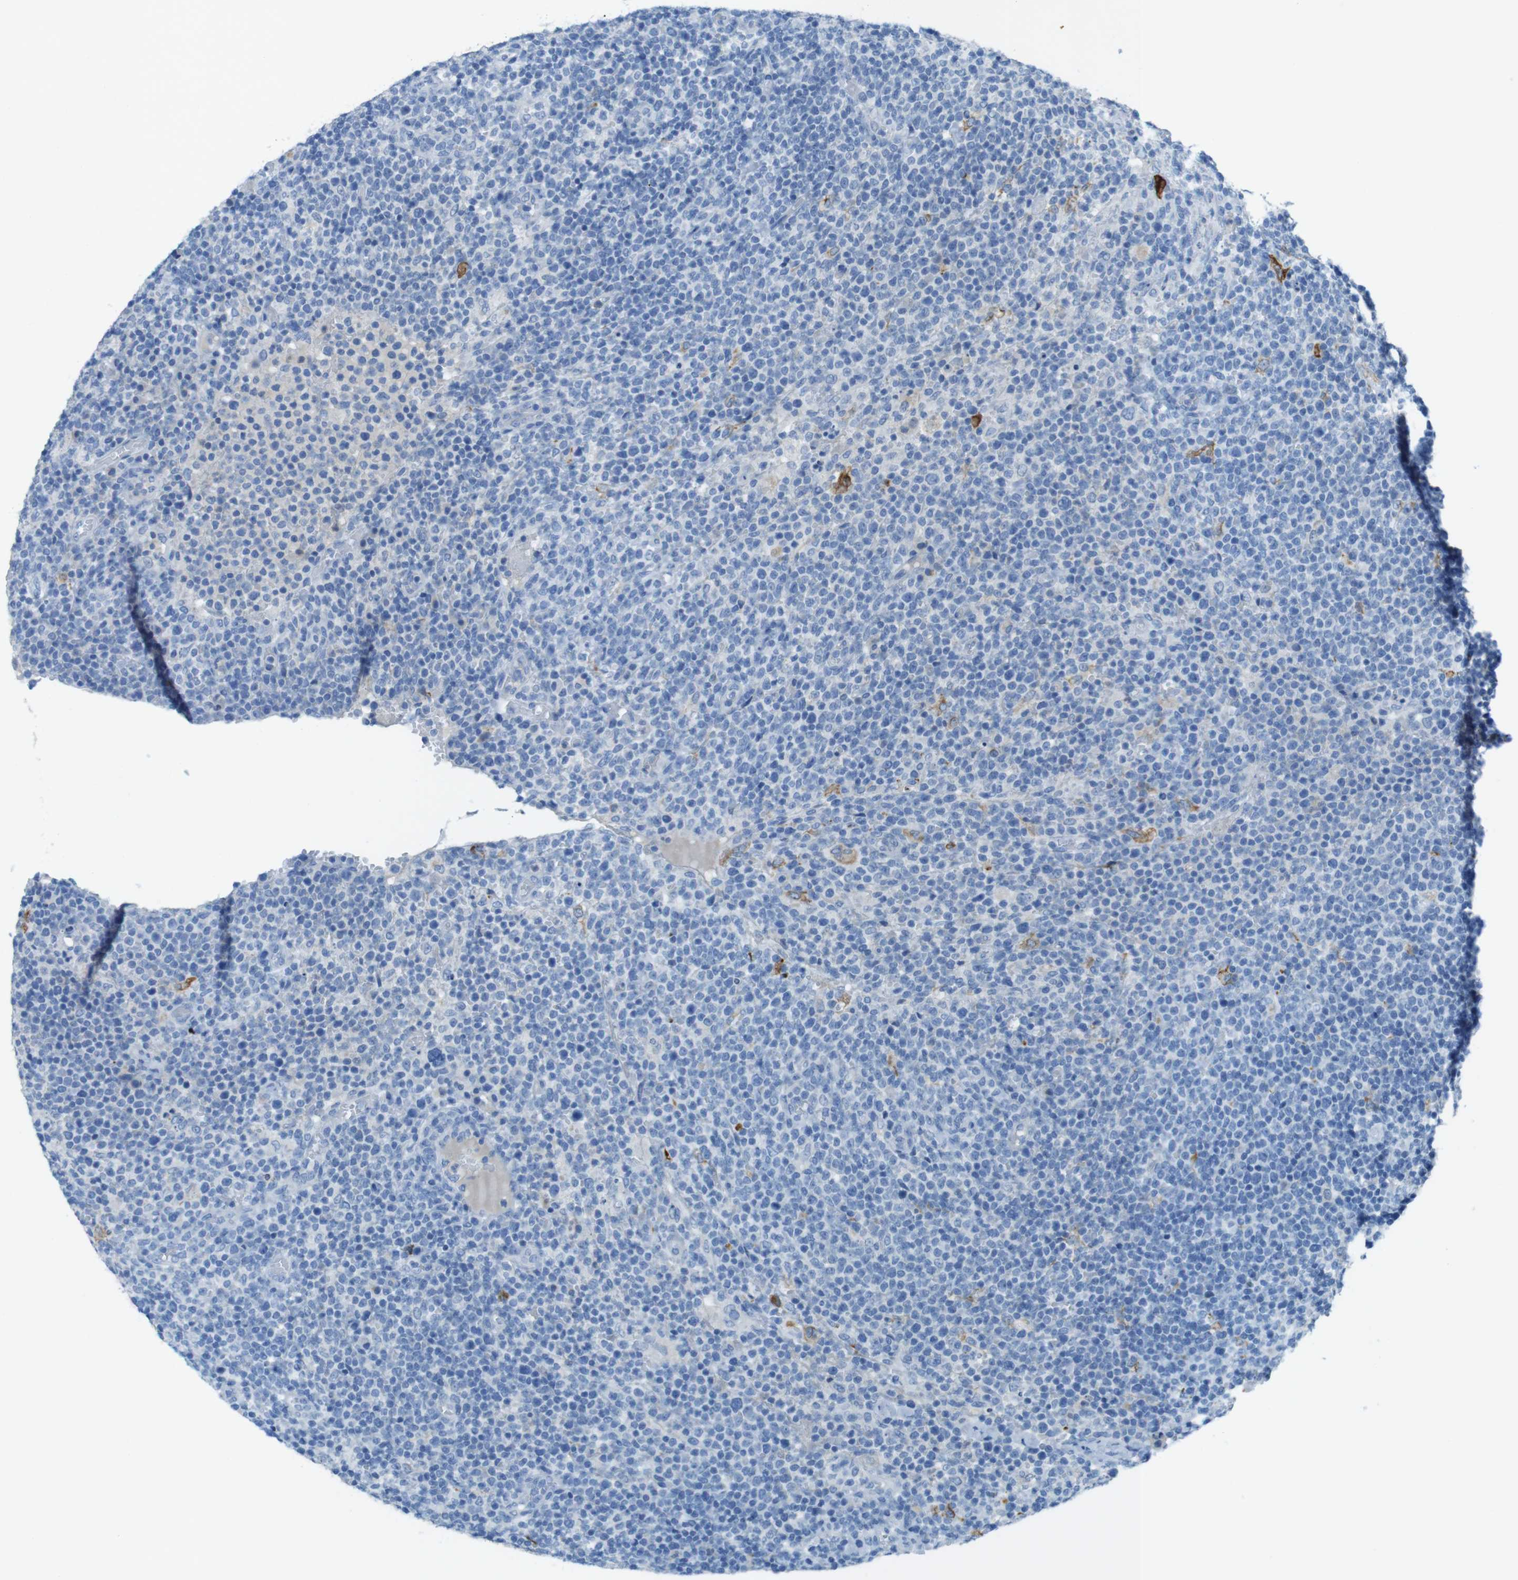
{"staining": {"intensity": "negative", "quantity": "none", "location": "none"}, "tissue": "lymphoma", "cell_type": "Tumor cells", "image_type": "cancer", "snomed": [{"axis": "morphology", "description": "Malignant lymphoma, non-Hodgkin's type, High grade"}, {"axis": "topography", "description": "Lymph node"}], "caption": "Human malignant lymphoma, non-Hodgkin's type (high-grade) stained for a protein using IHC demonstrates no staining in tumor cells.", "gene": "CD320", "patient": {"sex": "male", "age": 61}}